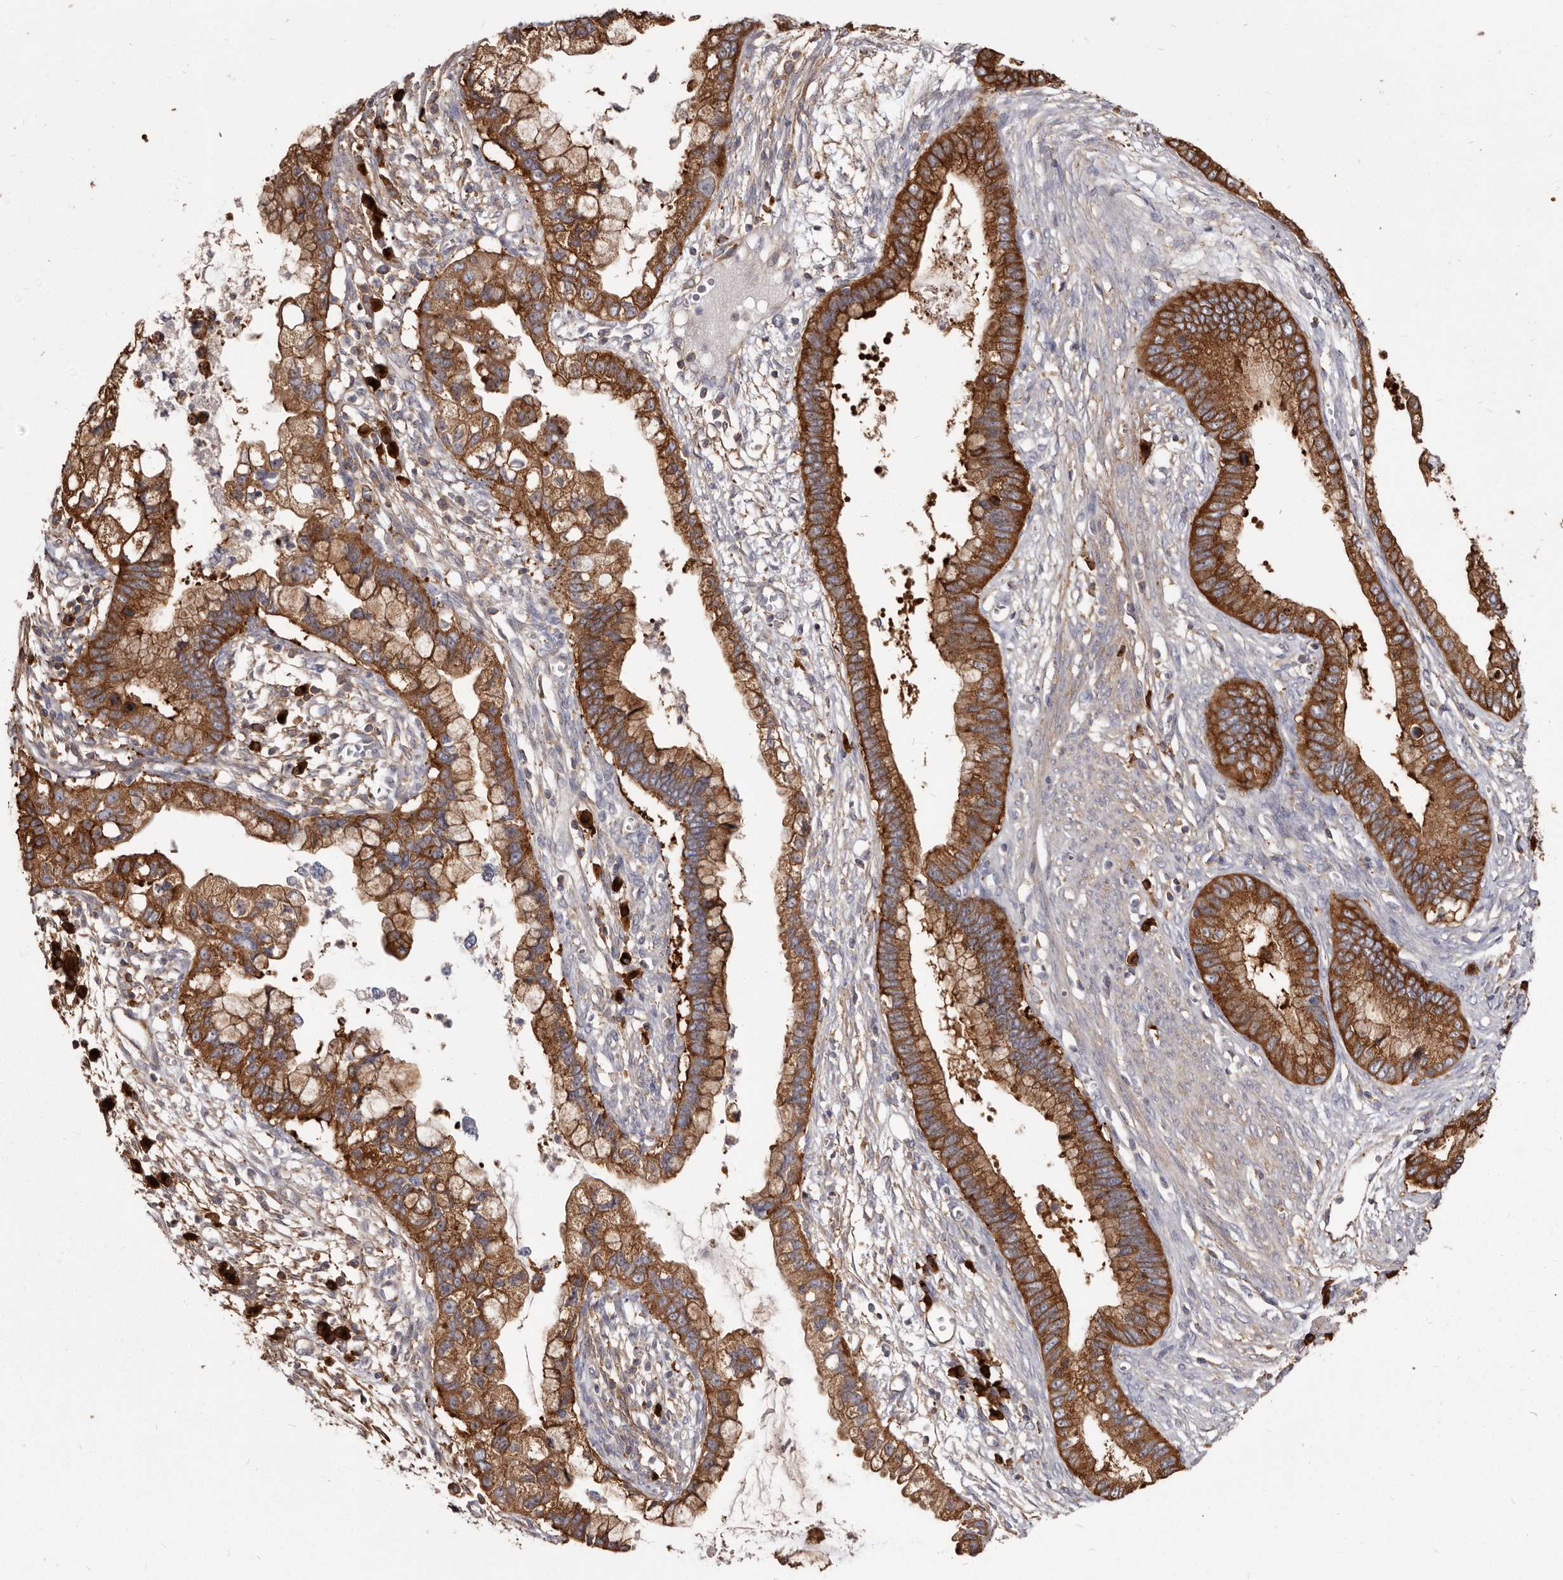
{"staining": {"intensity": "strong", "quantity": ">75%", "location": "cytoplasmic/membranous"}, "tissue": "cervical cancer", "cell_type": "Tumor cells", "image_type": "cancer", "snomed": [{"axis": "morphology", "description": "Adenocarcinoma, NOS"}, {"axis": "topography", "description": "Cervix"}], "caption": "A photomicrograph of cervical cancer (adenocarcinoma) stained for a protein demonstrates strong cytoplasmic/membranous brown staining in tumor cells.", "gene": "TPD52", "patient": {"sex": "female", "age": 44}}